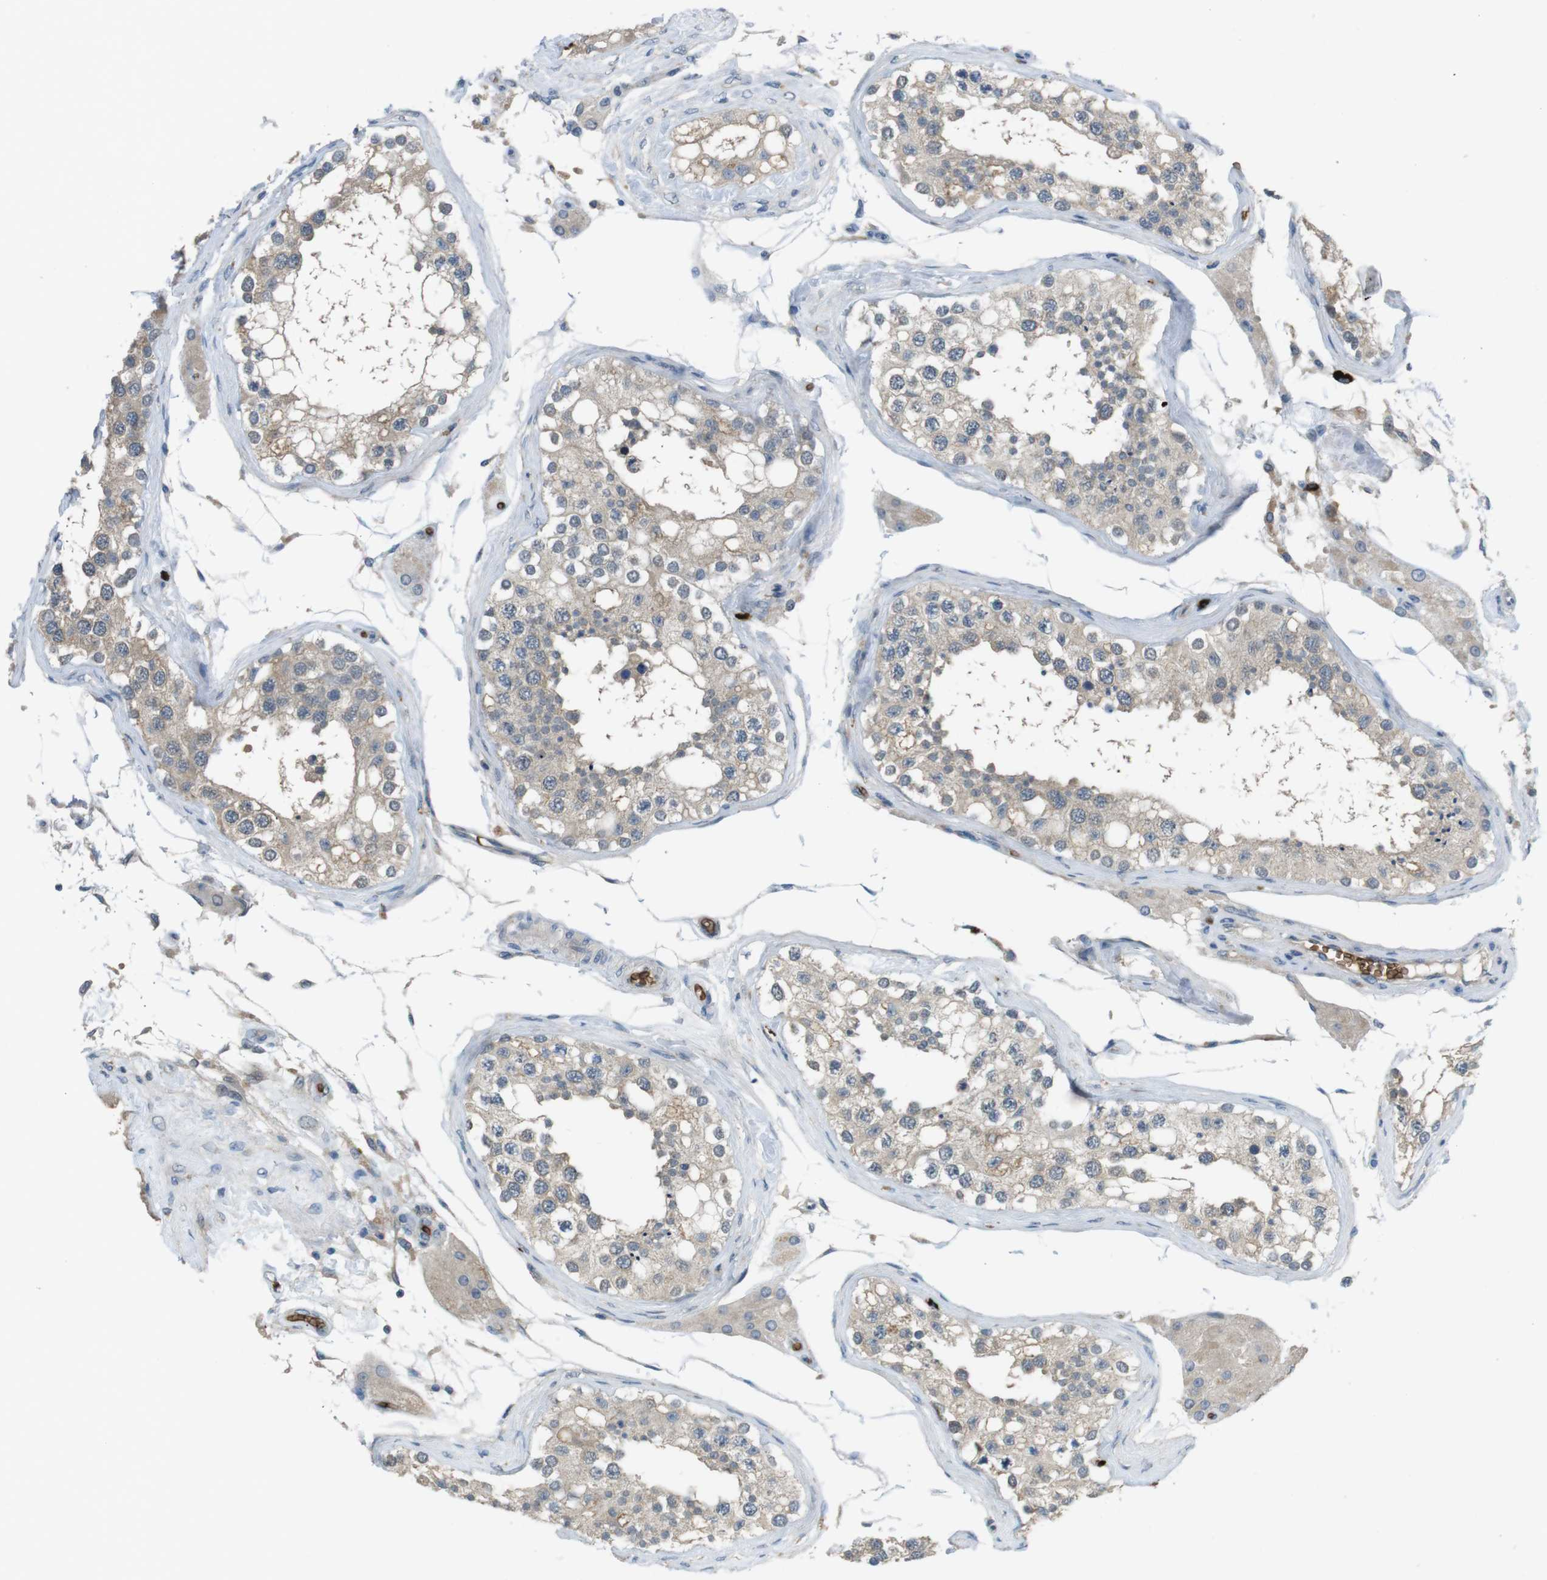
{"staining": {"intensity": "weak", "quantity": "25%-75%", "location": "cytoplasmic/membranous"}, "tissue": "testis", "cell_type": "Cells in seminiferous ducts", "image_type": "normal", "snomed": [{"axis": "morphology", "description": "Normal tissue, NOS"}, {"axis": "topography", "description": "Testis"}], "caption": "Cells in seminiferous ducts reveal low levels of weak cytoplasmic/membranous expression in about 25%-75% of cells in benign human testis.", "gene": "GYPA", "patient": {"sex": "male", "age": 68}}